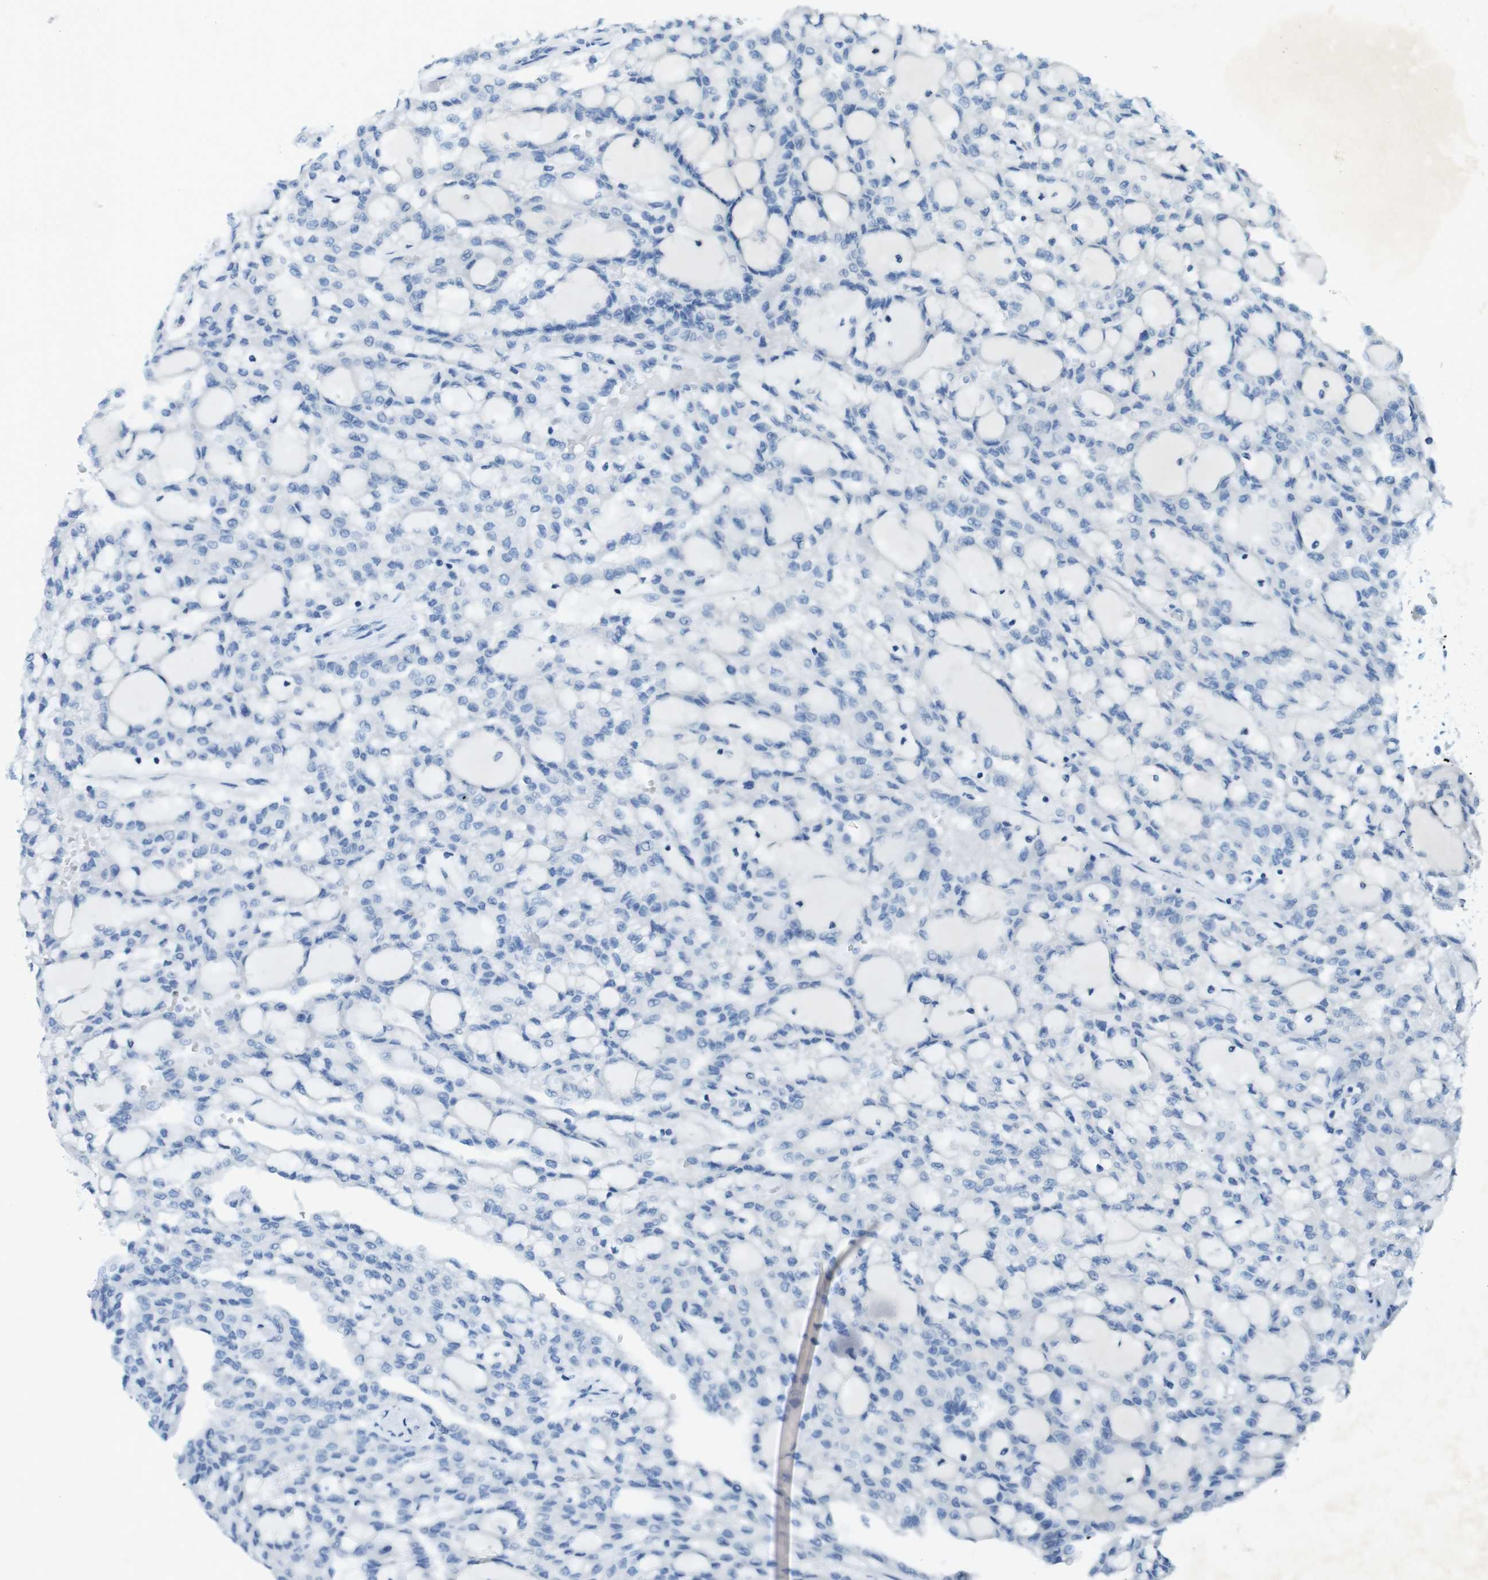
{"staining": {"intensity": "negative", "quantity": "none", "location": "none"}, "tissue": "renal cancer", "cell_type": "Tumor cells", "image_type": "cancer", "snomed": [{"axis": "morphology", "description": "Adenocarcinoma, NOS"}, {"axis": "topography", "description": "Kidney"}], "caption": "High magnification brightfield microscopy of renal adenocarcinoma stained with DAB (brown) and counterstained with hematoxylin (blue): tumor cells show no significant expression.", "gene": "CD320", "patient": {"sex": "male", "age": 63}}